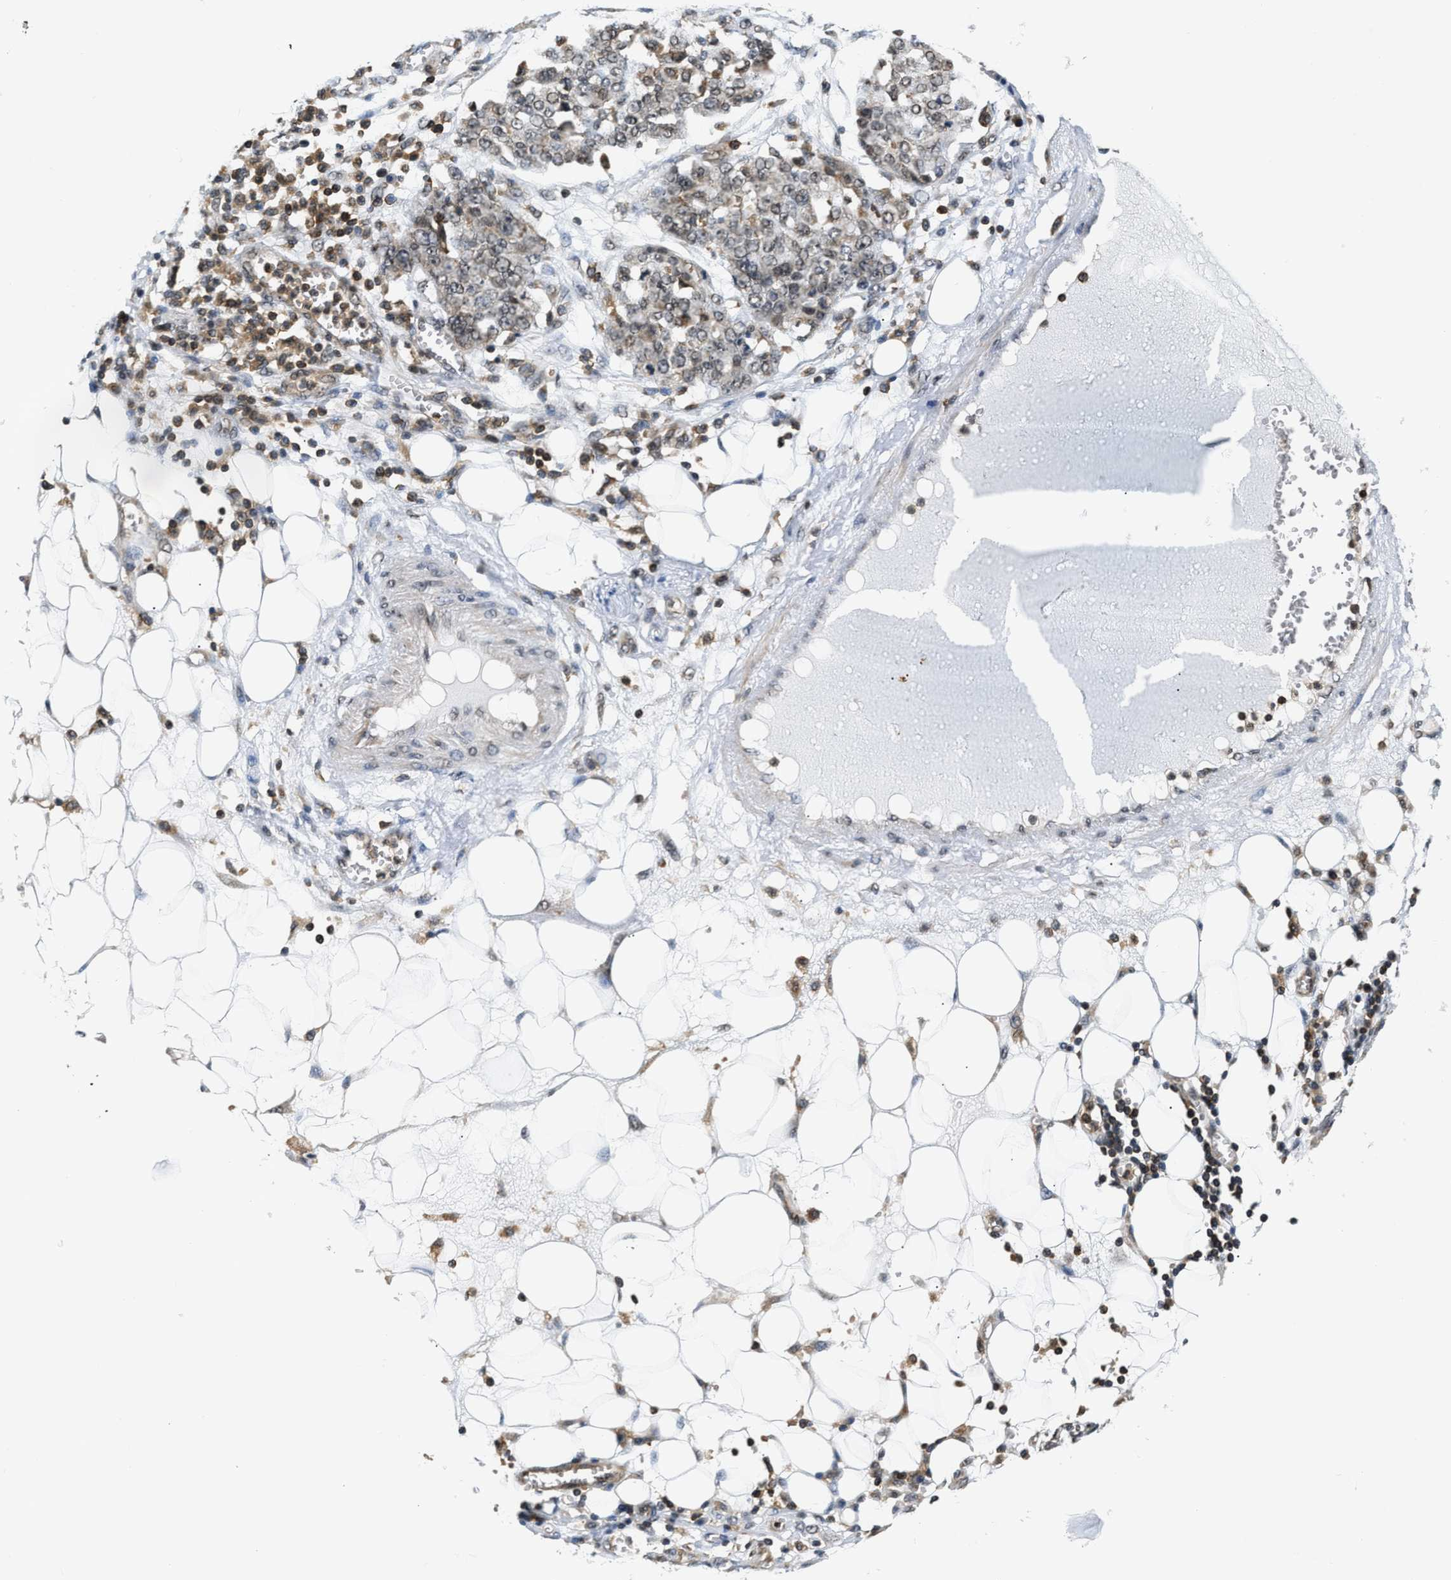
{"staining": {"intensity": "weak", "quantity": "<25%", "location": "nuclear"}, "tissue": "ovarian cancer", "cell_type": "Tumor cells", "image_type": "cancer", "snomed": [{"axis": "morphology", "description": "Cystadenocarcinoma, serous, NOS"}, {"axis": "topography", "description": "Soft tissue"}, {"axis": "topography", "description": "Ovary"}], "caption": "Human ovarian cancer stained for a protein using immunohistochemistry (IHC) exhibits no expression in tumor cells.", "gene": "STK10", "patient": {"sex": "female", "age": 57}}